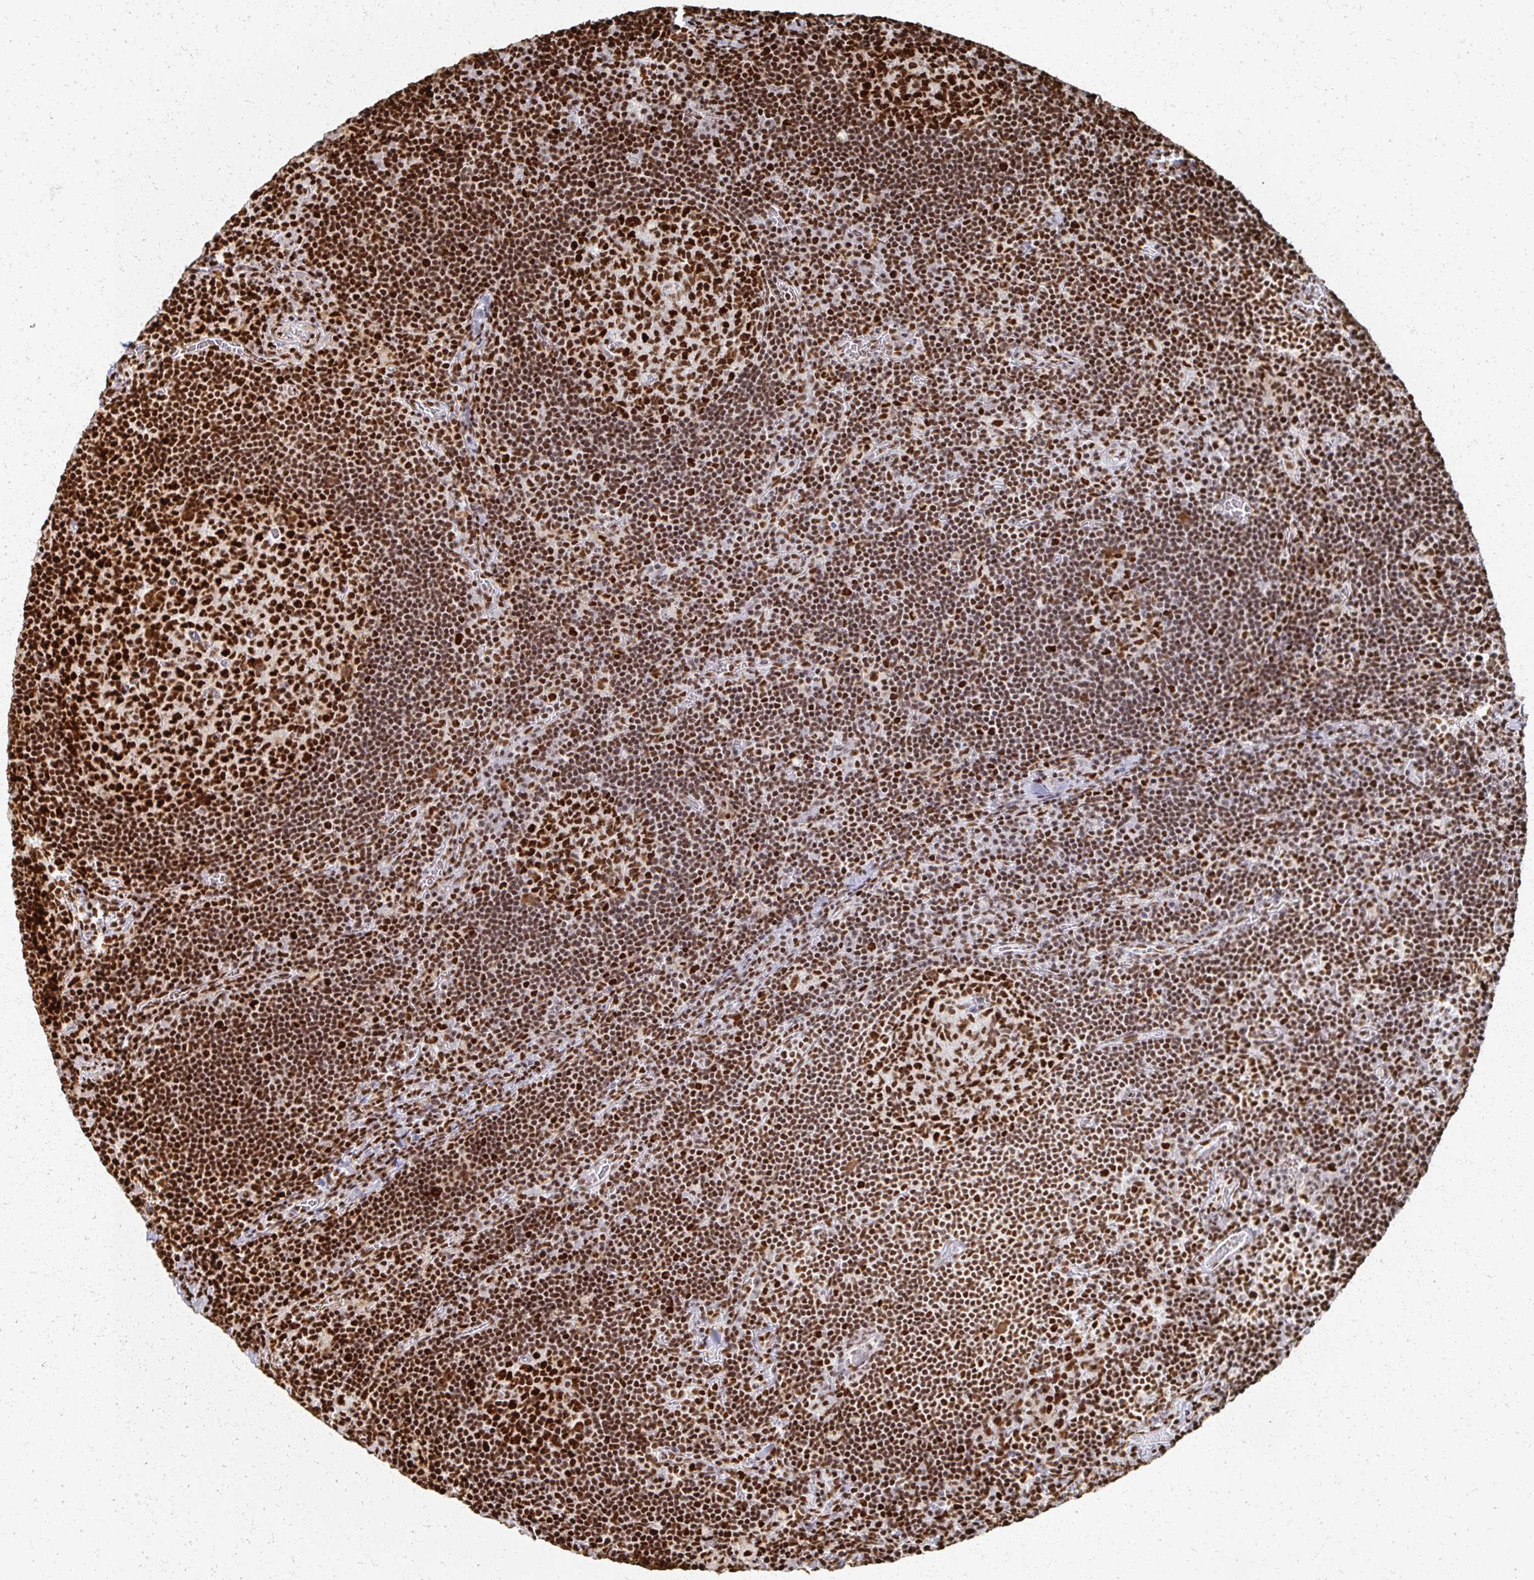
{"staining": {"intensity": "strong", "quantity": ">75%", "location": "nuclear"}, "tissue": "lymph node", "cell_type": "Germinal center cells", "image_type": "normal", "snomed": [{"axis": "morphology", "description": "Normal tissue, NOS"}, {"axis": "topography", "description": "Lymph node"}], "caption": "Immunohistochemical staining of normal lymph node demonstrates strong nuclear protein positivity in about >75% of germinal center cells. (IHC, brightfield microscopy, high magnification).", "gene": "RBBP4", "patient": {"sex": "male", "age": 67}}